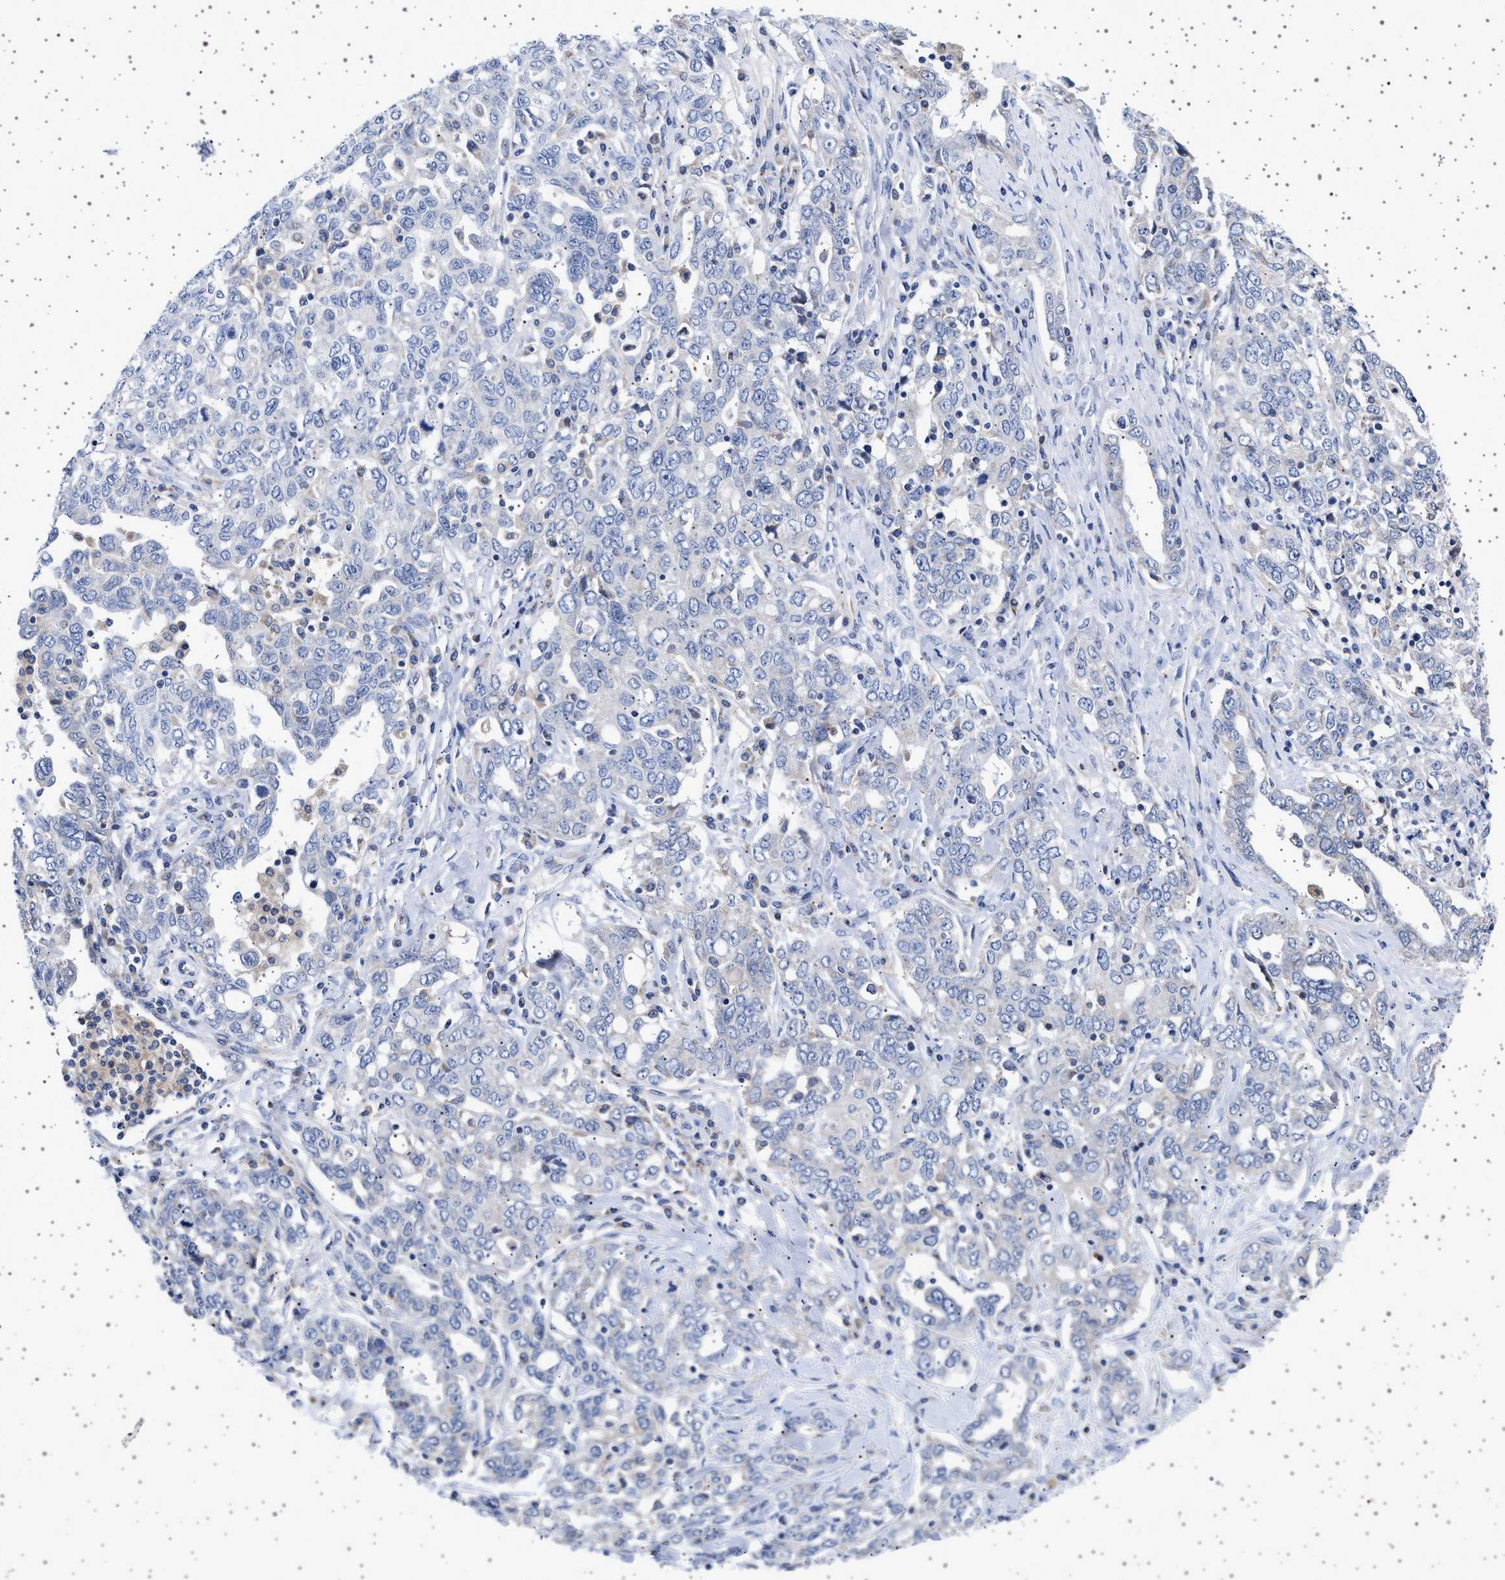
{"staining": {"intensity": "negative", "quantity": "none", "location": "none"}, "tissue": "ovarian cancer", "cell_type": "Tumor cells", "image_type": "cancer", "snomed": [{"axis": "morphology", "description": "Carcinoma, endometroid"}, {"axis": "topography", "description": "Ovary"}], "caption": "The histopathology image exhibits no significant staining in tumor cells of endometroid carcinoma (ovarian).", "gene": "TRMT10B", "patient": {"sex": "female", "age": 62}}